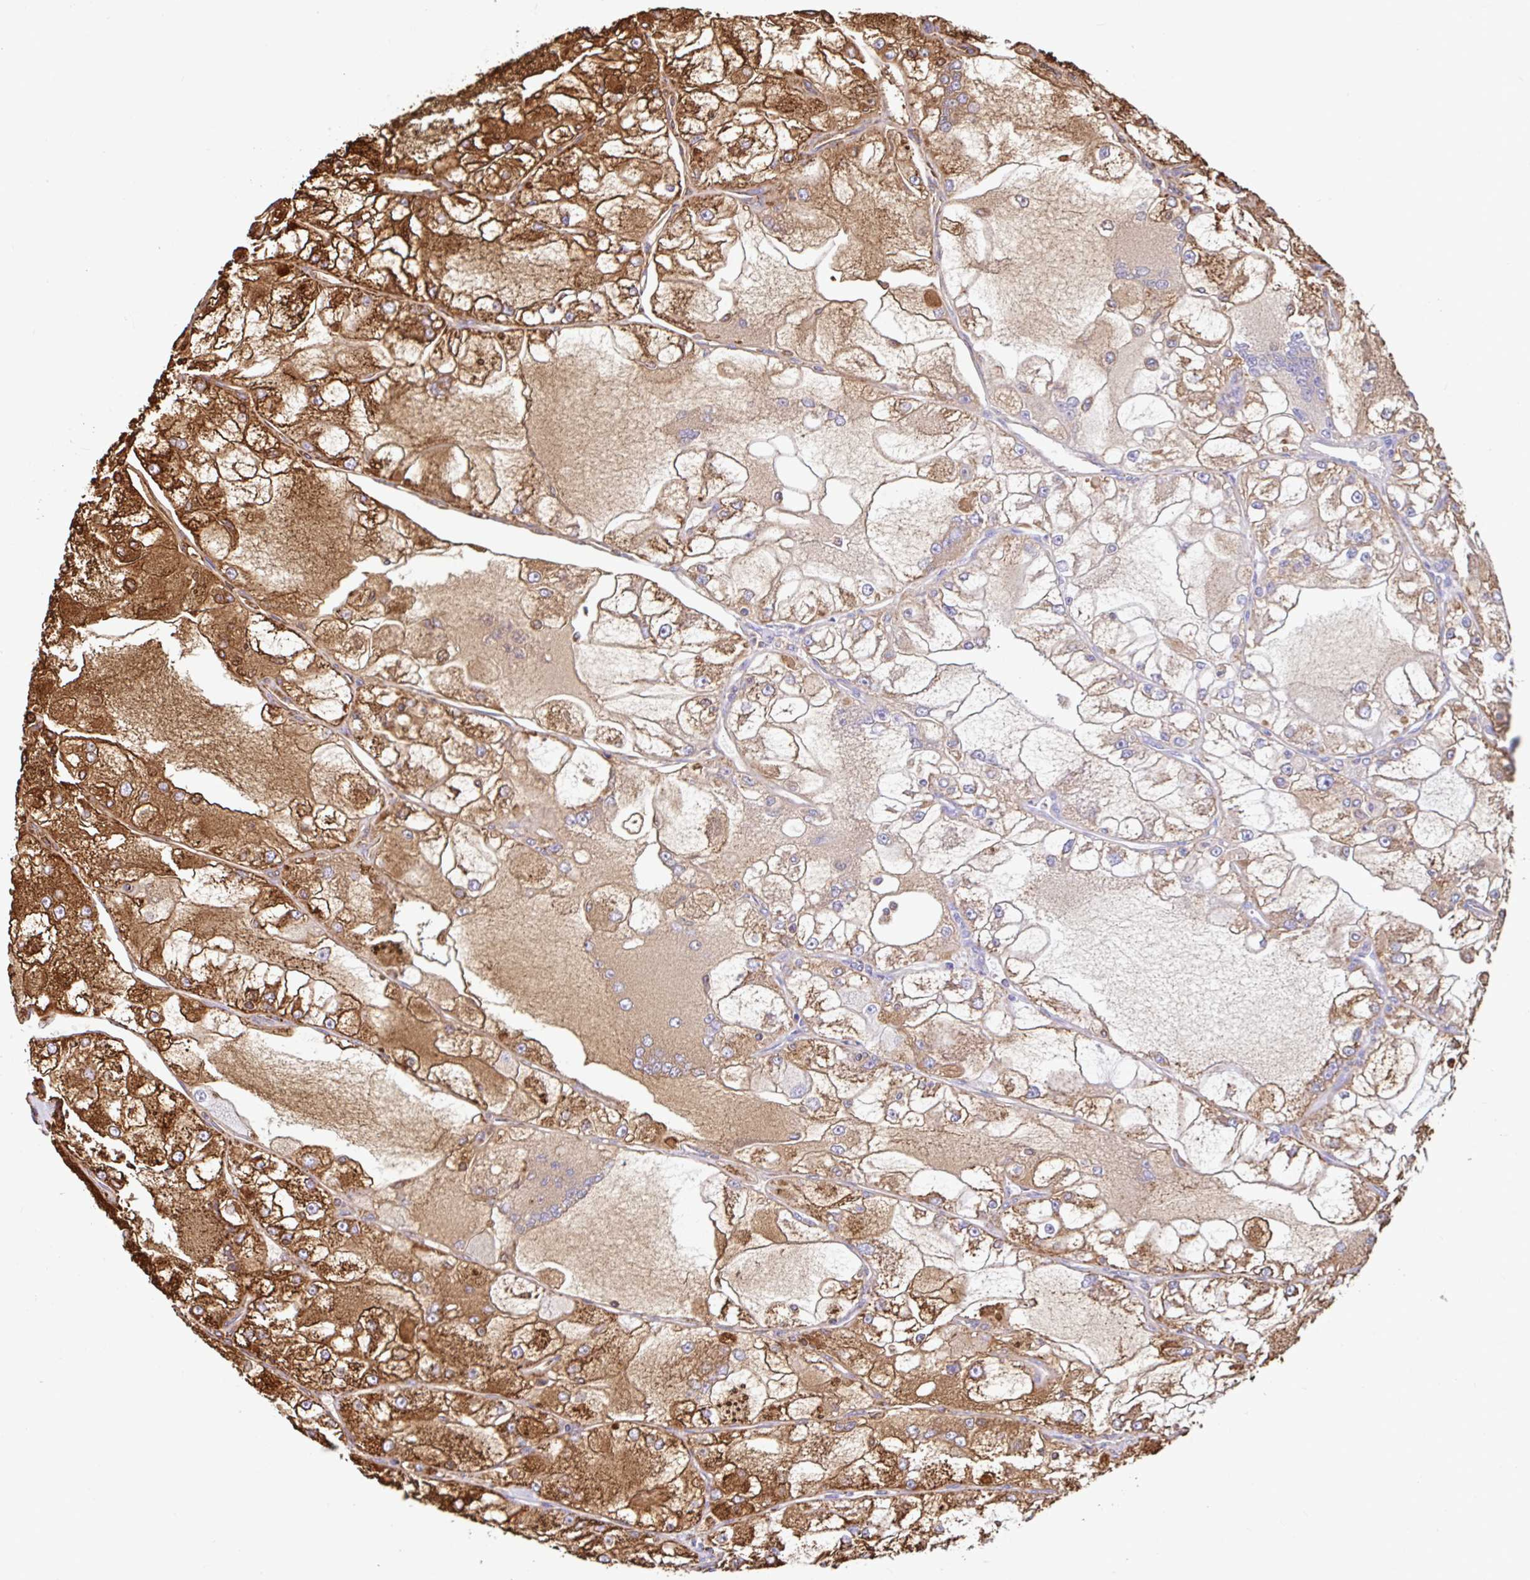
{"staining": {"intensity": "strong", "quantity": ">75%", "location": "cytoplasmic/membranous"}, "tissue": "renal cancer", "cell_type": "Tumor cells", "image_type": "cancer", "snomed": [{"axis": "morphology", "description": "Adenocarcinoma, NOS"}, {"axis": "topography", "description": "Kidney"}], "caption": "DAB (3,3'-diaminobenzidine) immunohistochemical staining of human adenocarcinoma (renal) reveals strong cytoplasmic/membranous protein staining in approximately >75% of tumor cells. The protein is stained brown, and the nuclei are stained in blue (DAB (3,3'-diaminobenzidine) IHC with brightfield microscopy, high magnification).", "gene": "ANKRD33B", "patient": {"sex": "female", "age": 72}}